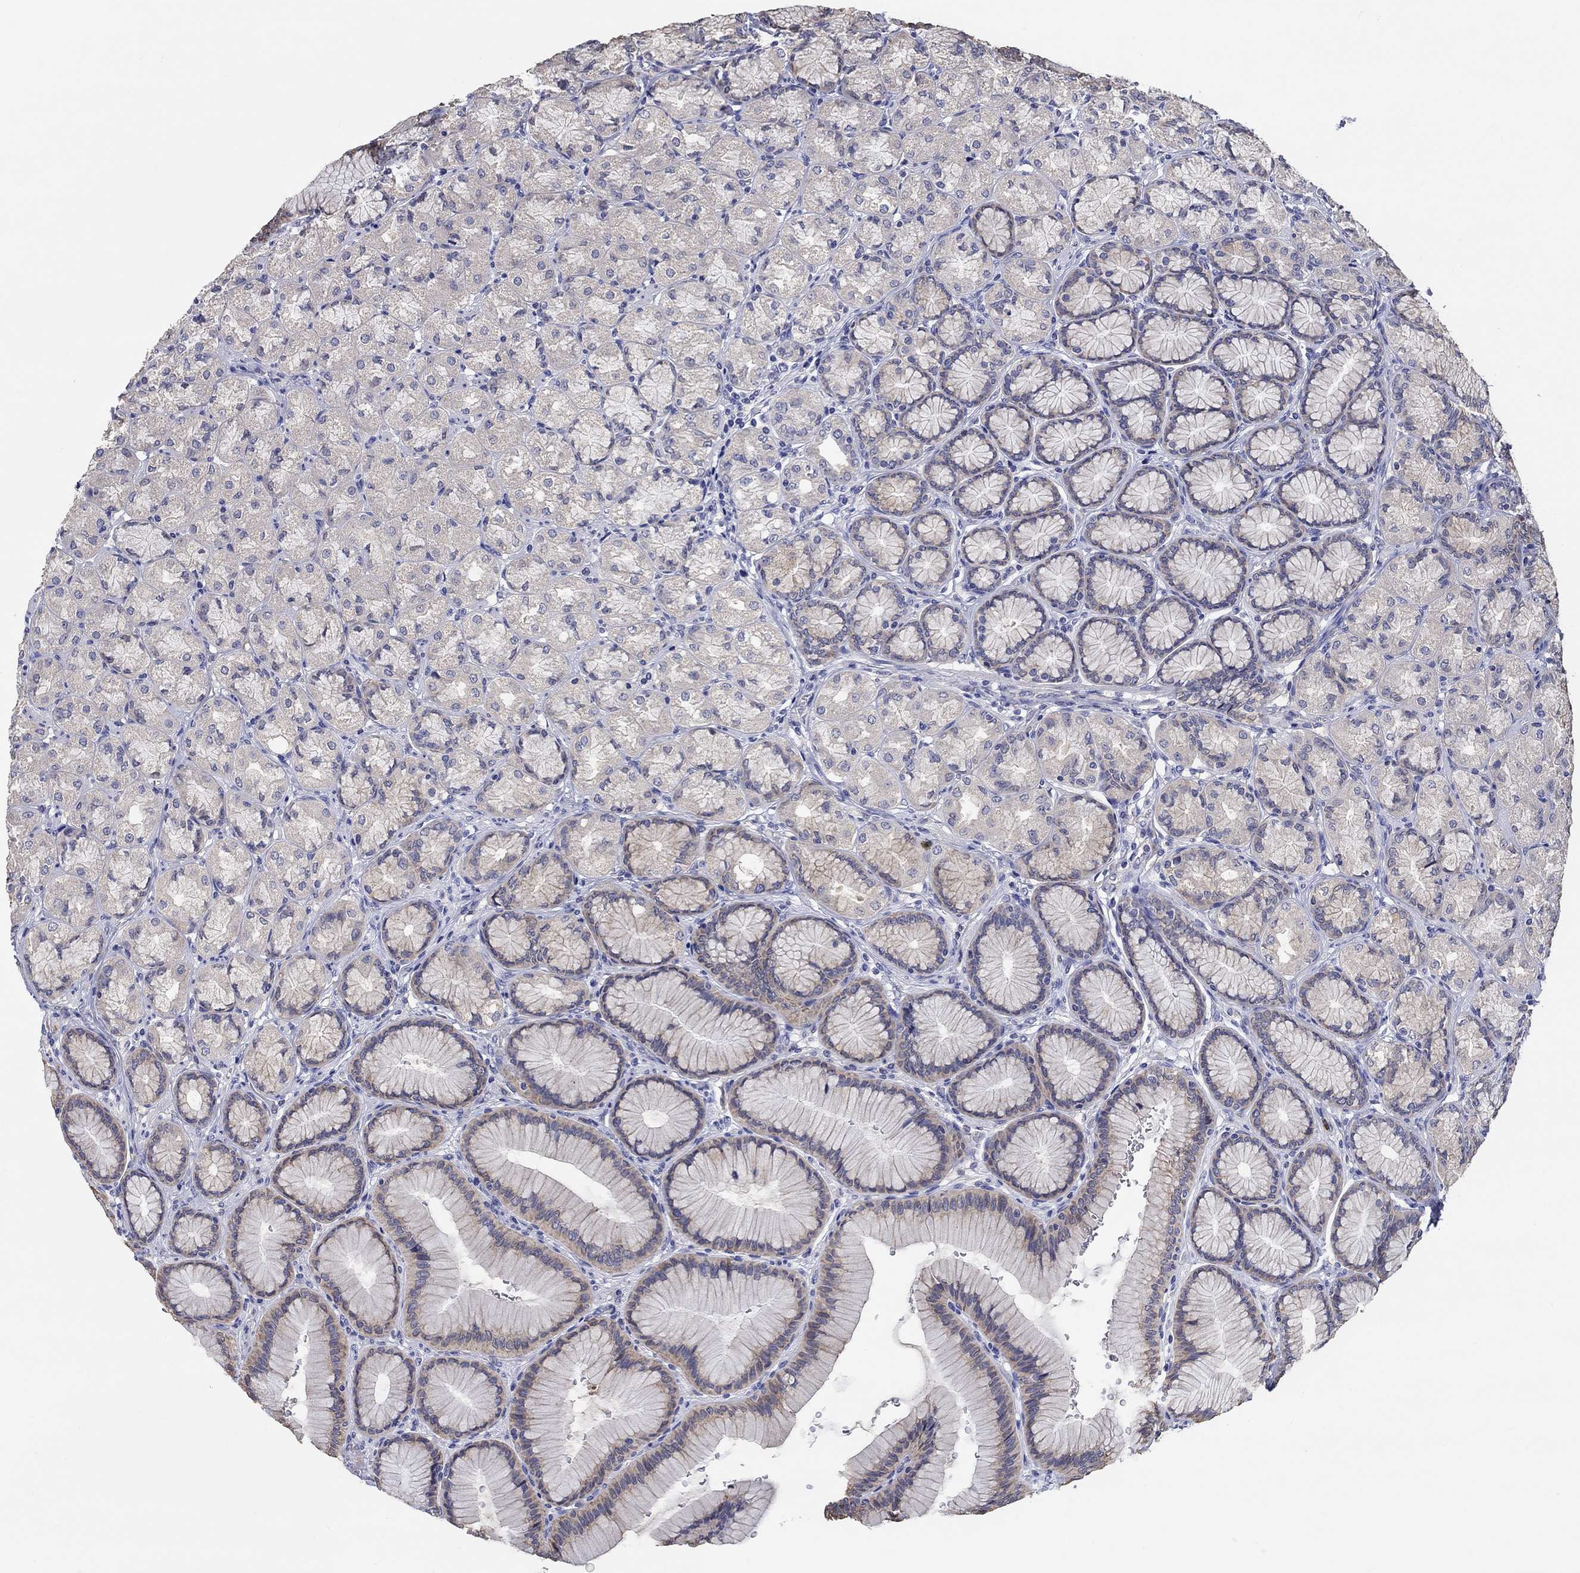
{"staining": {"intensity": "weak", "quantity": ">75%", "location": "cytoplasmic/membranous"}, "tissue": "stomach", "cell_type": "Glandular cells", "image_type": "normal", "snomed": [{"axis": "morphology", "description": "Normal tissue, NOS"}, {"axis": "morphology", "description": "Adenocarcinoma, NOS"}, {"axis": "morphology", "description": "Adenocarcinoma, High grade"}, {"axis": "topography", "description": "Stomach, upper"}, {"axis": "topography", "description": "Stomach"}], "caption": "Stomach stained with DAB immunohistochemistry exhibits low levels of weak cytoplasmic/membranous expression in about >75% of glandular cells. The protein of interest is shown in brown color, while the nuclei are stained blue.", "gene": "CHIT1", "patient": {"sex": "female", "age": 65}}